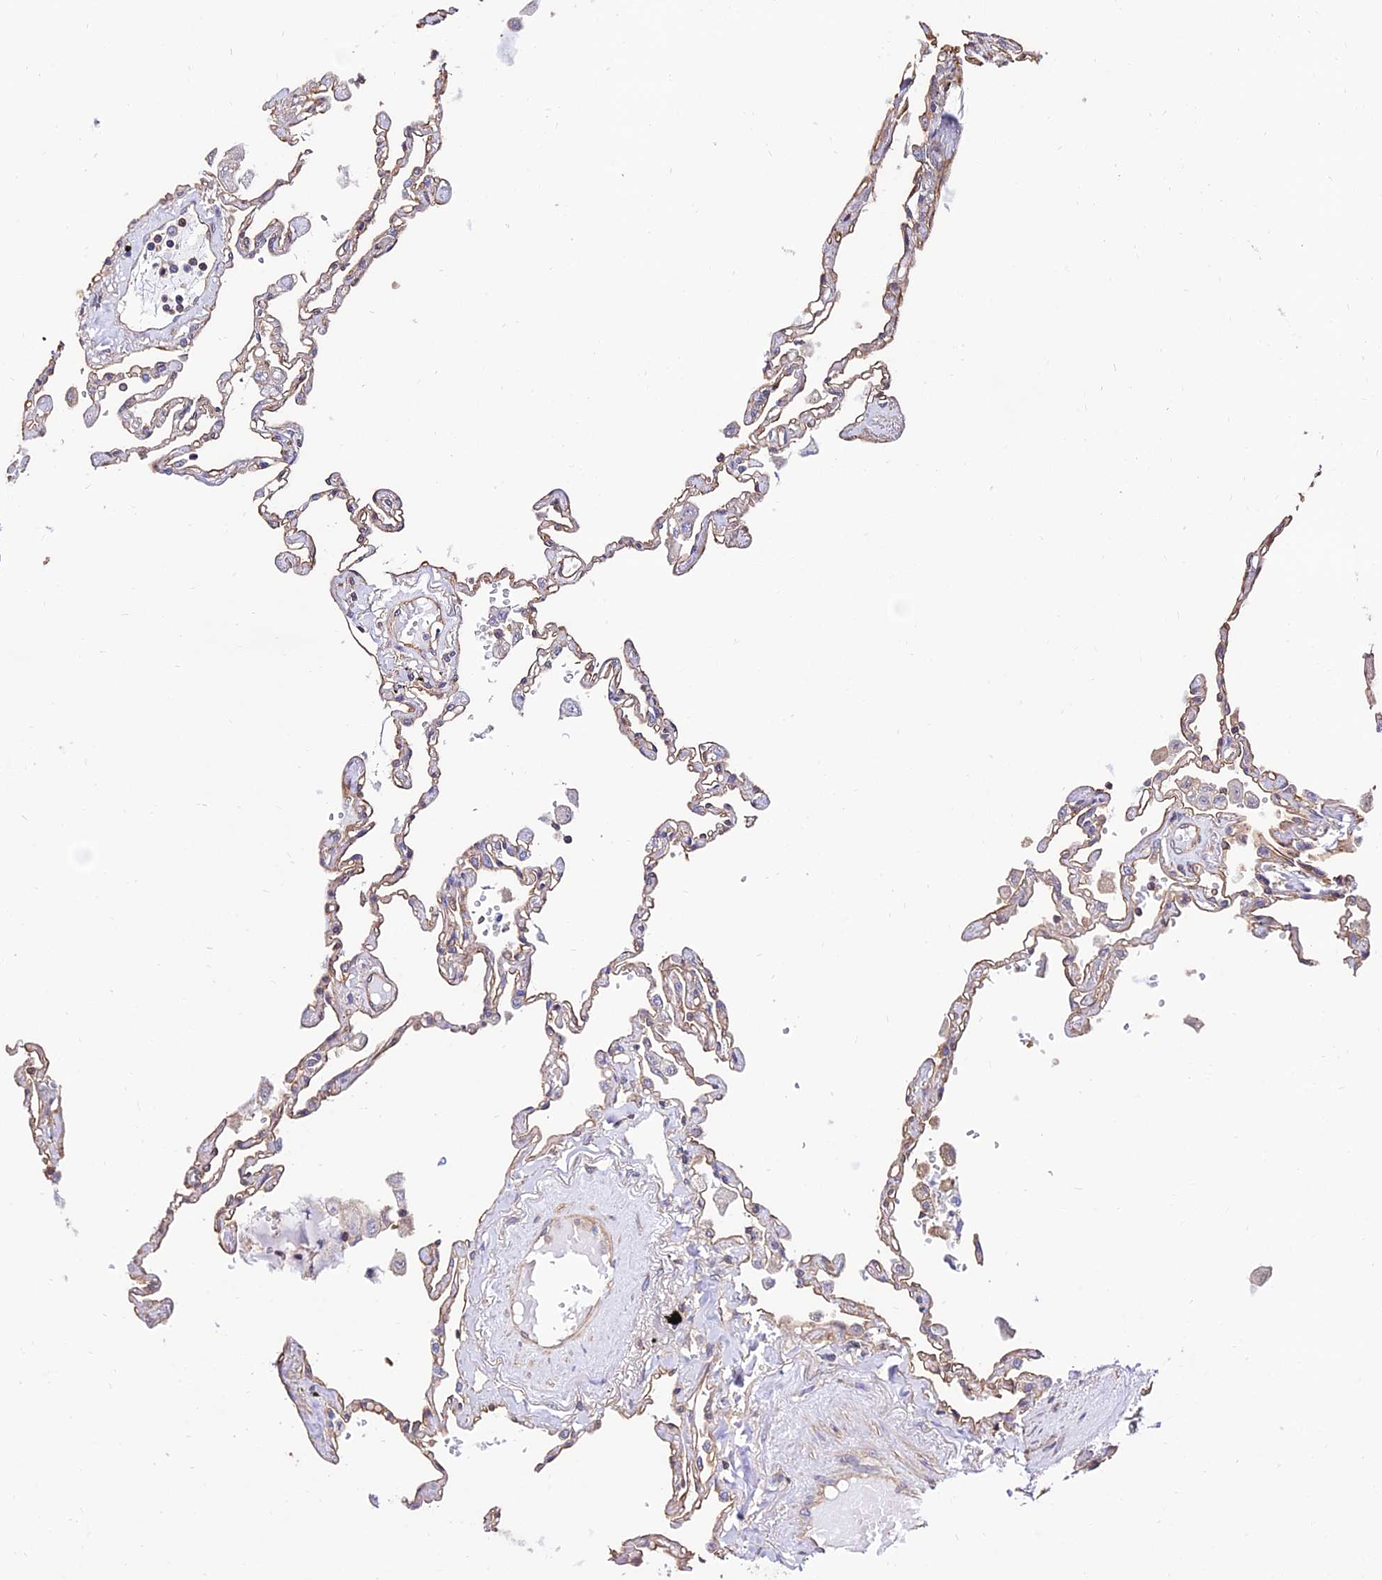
{"staining": {"intensity": "weak", "quantity": "25%-75%", "location": "cytoplasmic/membranous"}, "tissue": "lung", "cell_type": "Alveolar cells", "image_type": "normal", "snomed": [{"axis": "morphology", "description": "Normal tissue, NOS"}, {"axis": "topography", "description": "Lung"}], "caption": "Immunohistochemistry staining of unremarkable lung, which reveals low levels of weak cytoplasmic/membranous staining in about 25%-75% of alveolar cells indicating weak cytoplasmic/membranous protein positivity. The staining was performed using DAB (3,3'-diaminobenzidine) (brown) for protein detection and nuclei were counterstained in hematoxylin (blue).", "gene": "CALM1", "patient": {"sex": "female", "age": 67}}